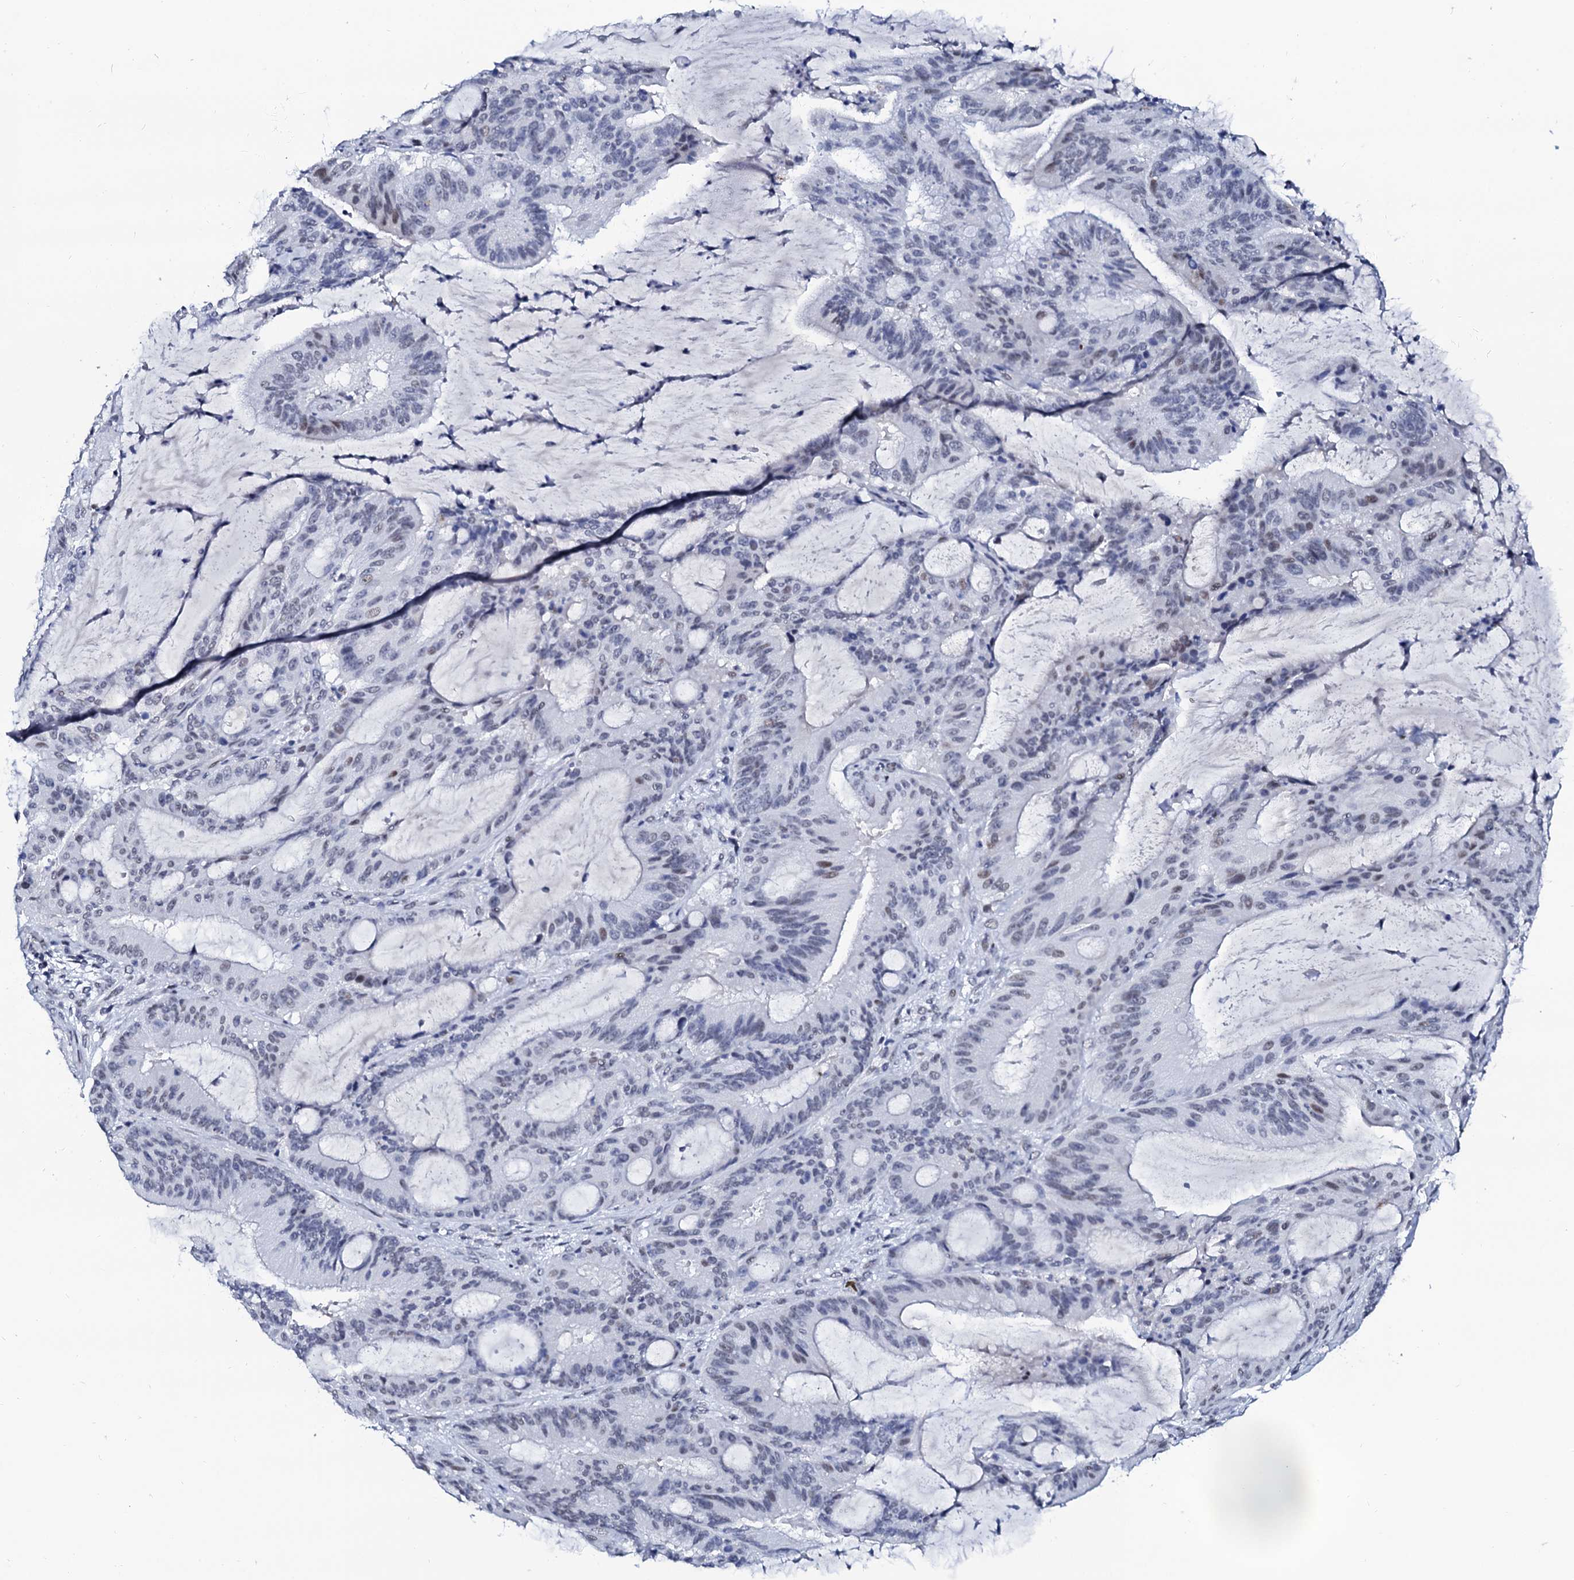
{"staining": {"intensity": "negative", "quantity": "none", "location": "none"}, "tissue": "liver cancer", "cell_type": "Tumor cells", "image_type": "cancer", "snomed": [{"axis": "morphology", "description": "Normal tissue, NOS"}, {"axis": "morphology", "description": "Cholangiocarcinoma"}, {"axis": "topography", "description": "Liver"}, {"axis": "topography", "description": "Peripheral nerve tissue"}], "caption": "Photomicrograph shows no protein expression in tumor cells of cholangiocarcinoma (liver) tissue.", "gene": "SPATA19", "patient": {"sex": "female", "age": 73}}